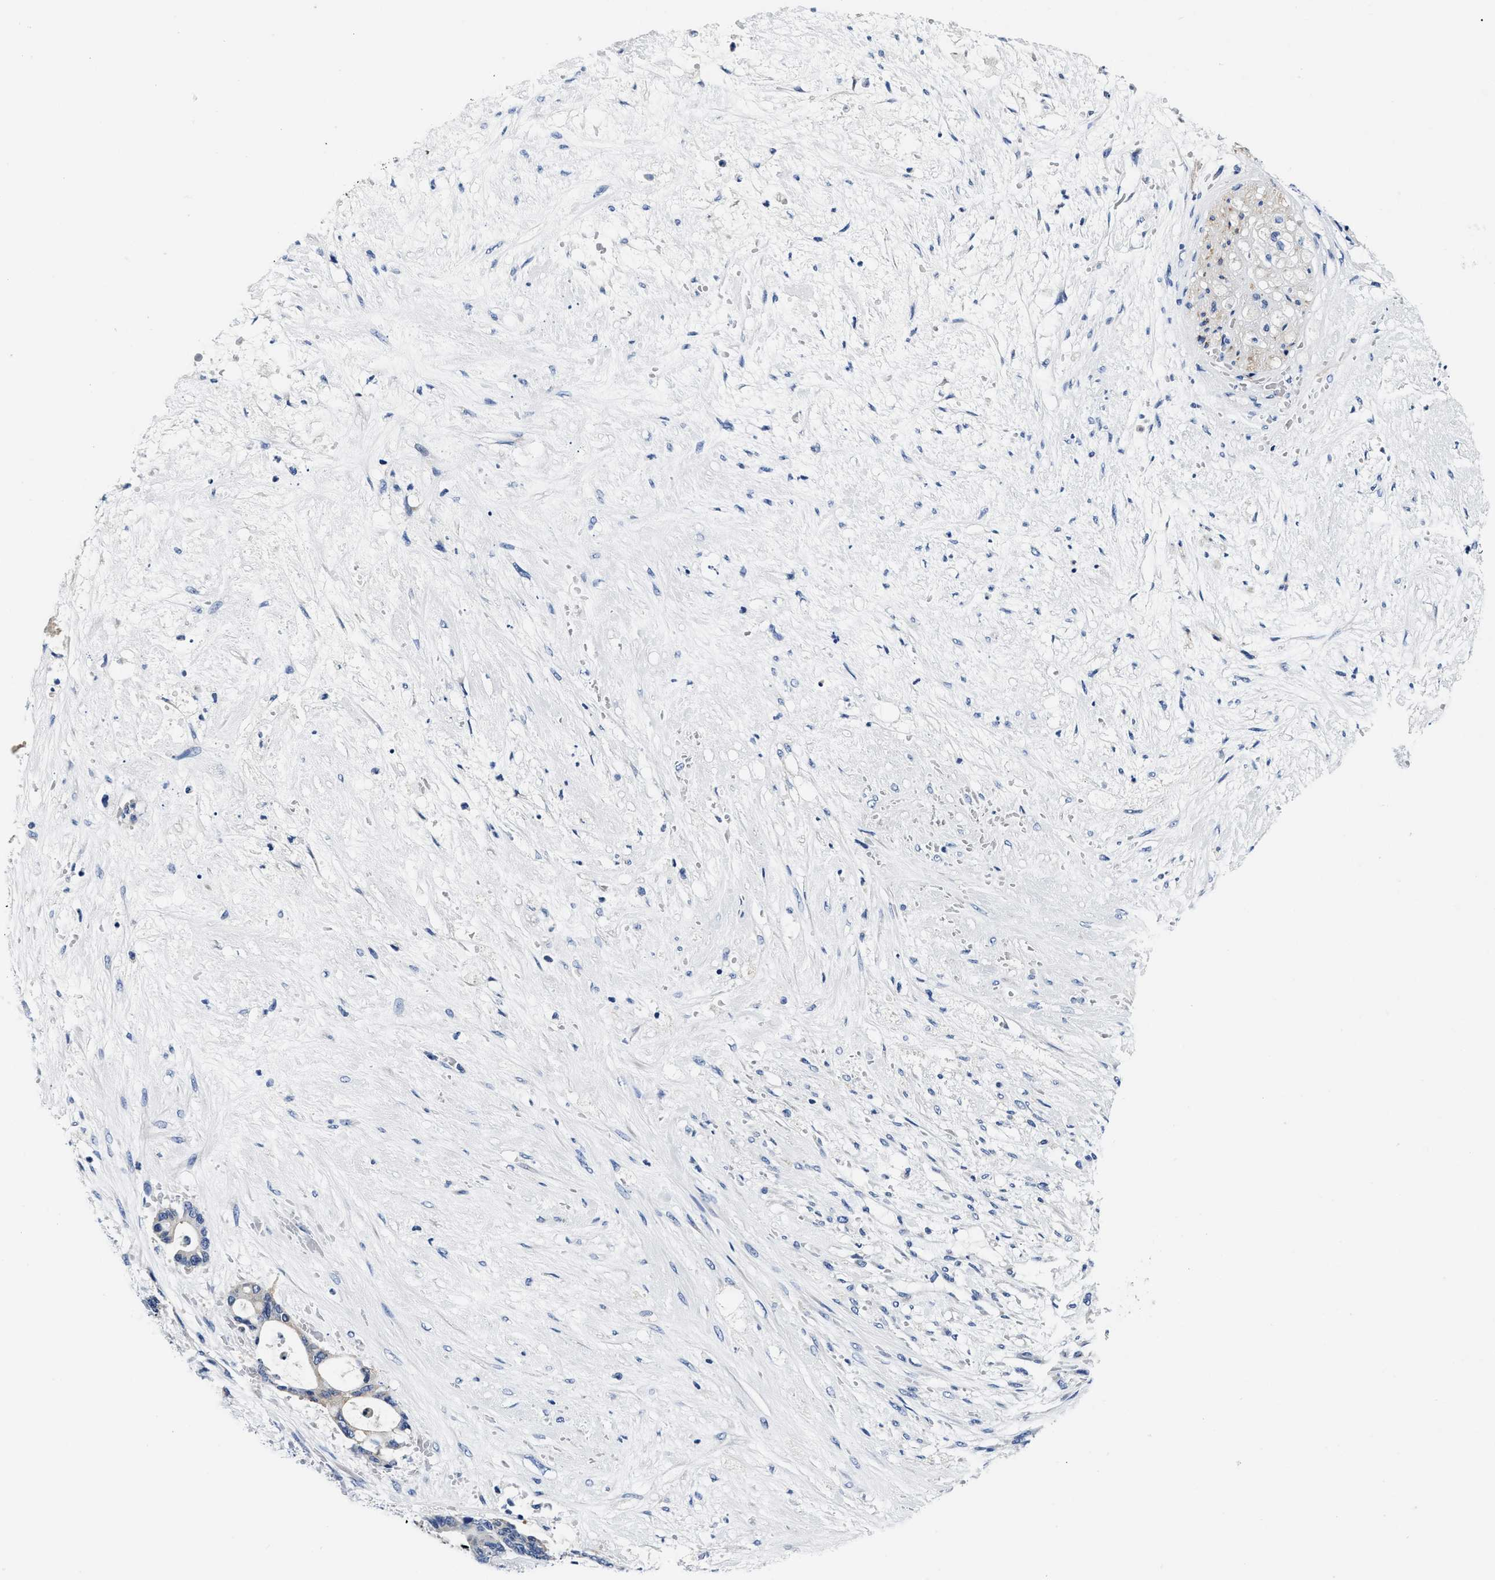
{"staining": {"intensity": "negative", "quantity": "none", "location": "none"}, "tissue": "liver cancer", "cell_type": "Tumor cells", "image_type": "cancer", "snomed": [{"axis": "morphology", "description": "Normal tissue, NOS"}, {"axis": "morphology", "description": "Cholangiocarcinoma"}, {"axis": "topography", "description": "Liver"}, {"axis": "topography", "description": "Peripheral nerve tissue"}], "caption": "Human liver cholangiocarcinoma stained for a protein using immunohistochemistry (IHC) exhibits no expression in tumor cells.", "gene": "SLC35F1", "patient": {"sex": "female", "age": 73}}